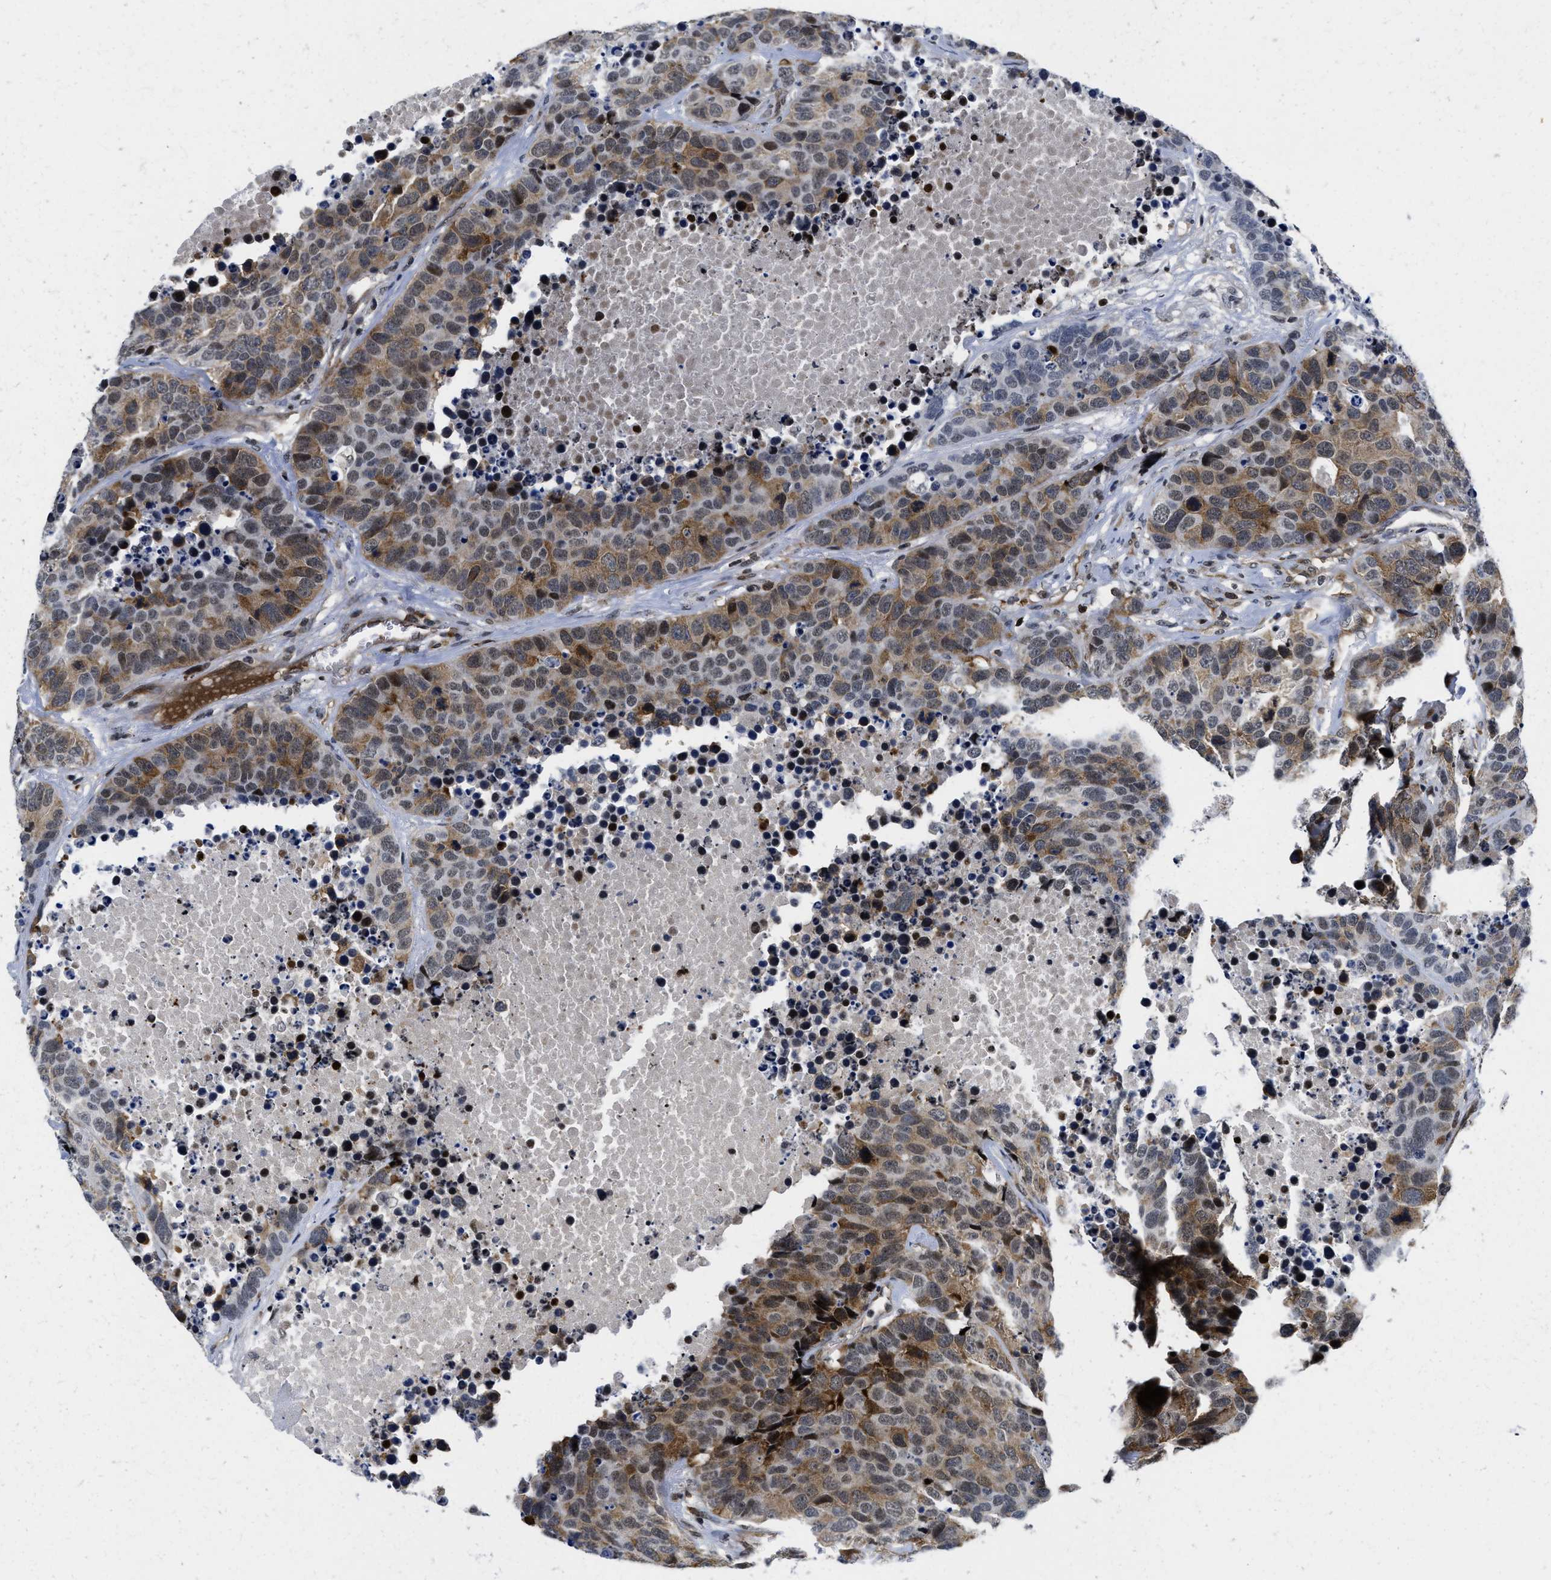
{"staining": {"intensity": "moderate", "quantity": ">75%", "location": "cytoplasmic/membranous"}, "tissue": "carcinoid", "cell_type": "Tumor cells", "image_type": "cancer", "snomed": [{"axis": "morphology", "description": "Carcinoid, malignant, NOS"}, {"axis": "topography", "description": "Lung"}], "caption": "Approximately >75% of tumor cells in carcinoid show moderate cytoplasmic/membranous protein expression as visualized by brown immunohistochemical staining.", "gene": "HIF1A", "patient": {"sex": "male", "age": 60}}